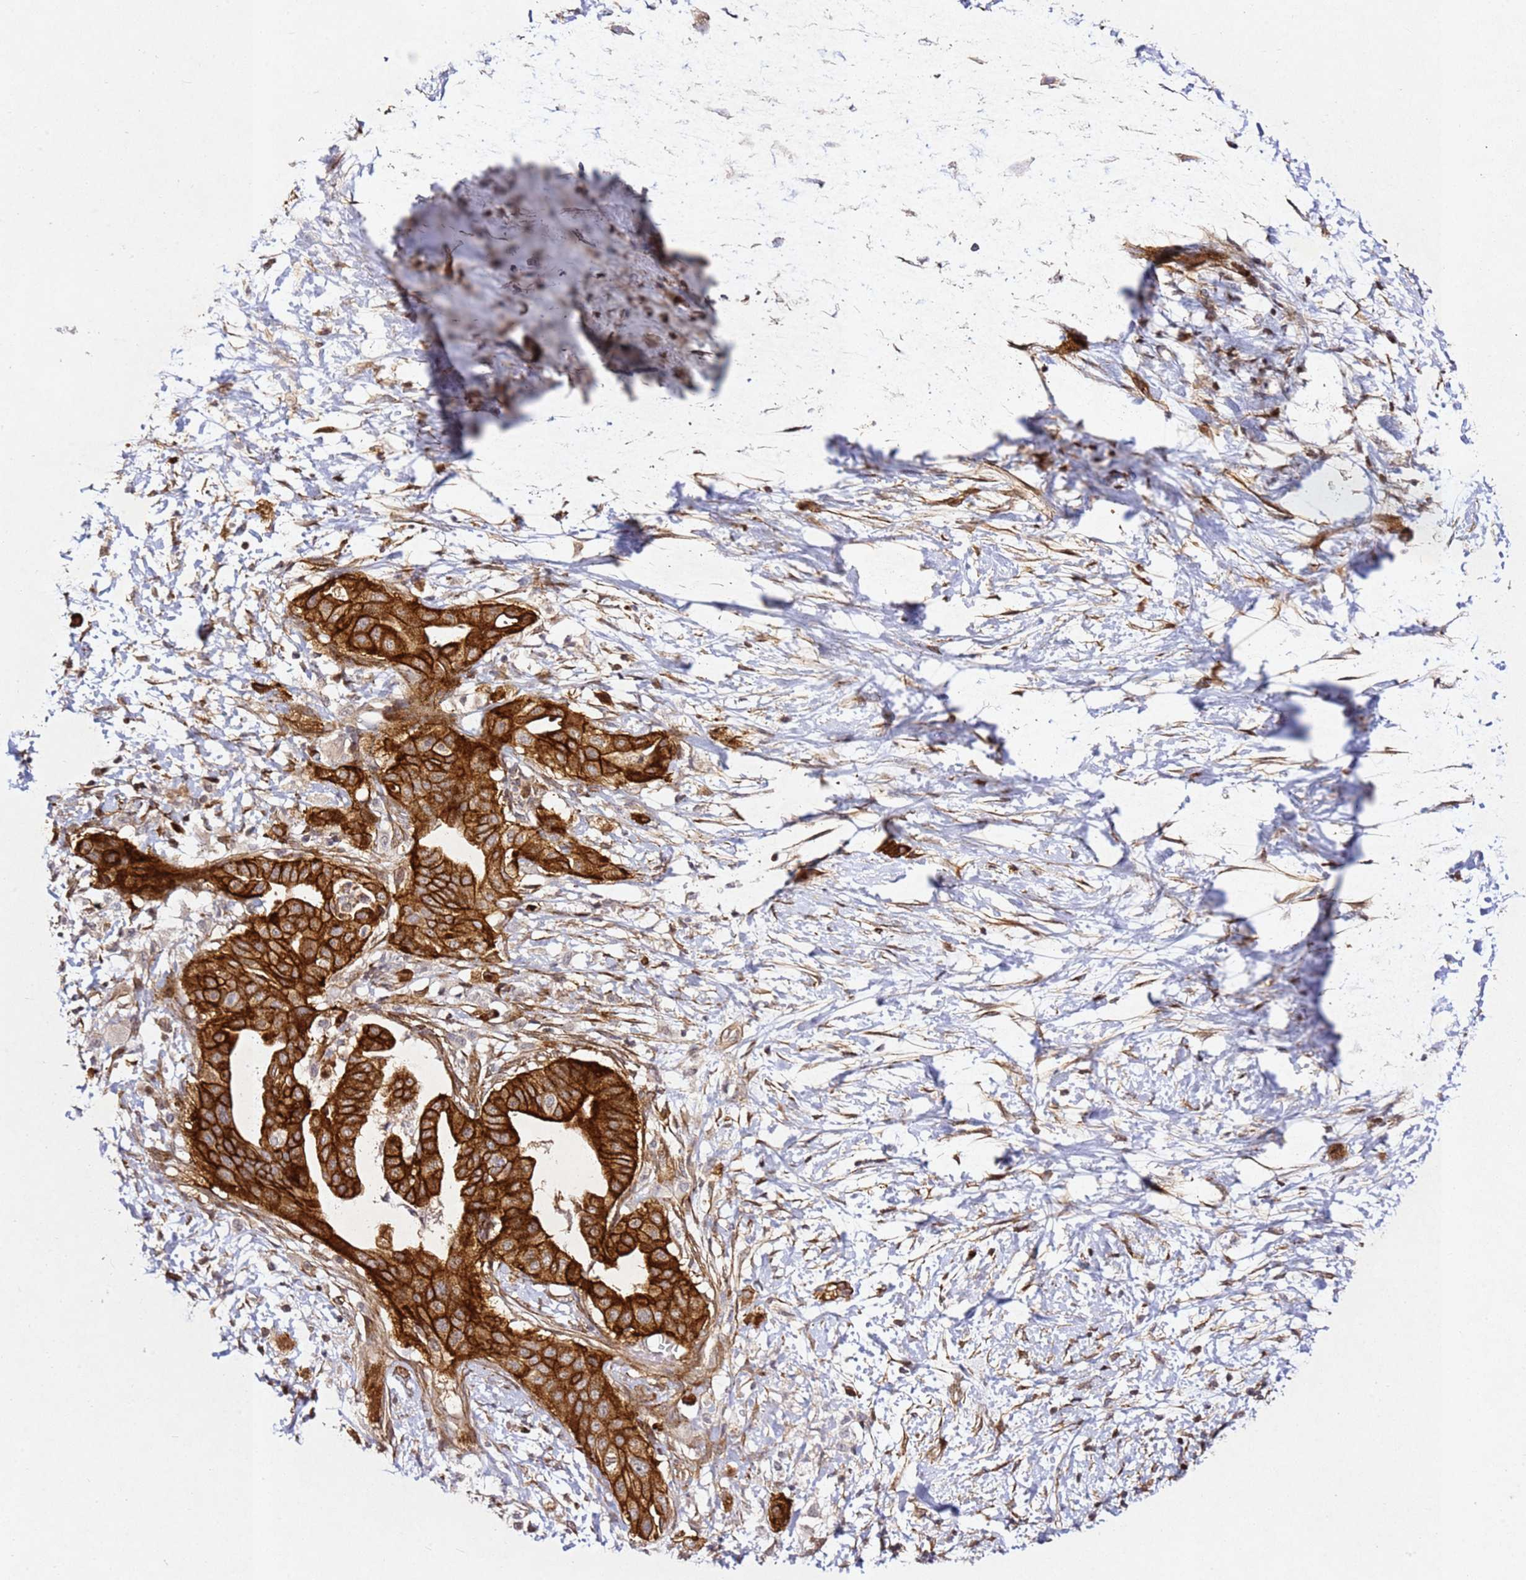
{"staining": {"intensity": "strong", "quantity": ">75%", "location": "cytoplasmic/membranous"}, "tissue": "pancreatic cancer", "cell_type": "Tumor cells", "image_type": "cancer", "snomed": [{"axis": "morphology", "description": "Adenocarcinoma, NOS"}, {"axis": "topography", "description": "Pancreas"}], "caption": "Pancreatic adenocarcinoma stained with DAB immunohistochemistry reveals high levels of strong cytoplasmic/membranous staining in approximately >75% of tumor cells.", "gene": "ZNF296", "patient": {"sex": "male", "age": 68}}